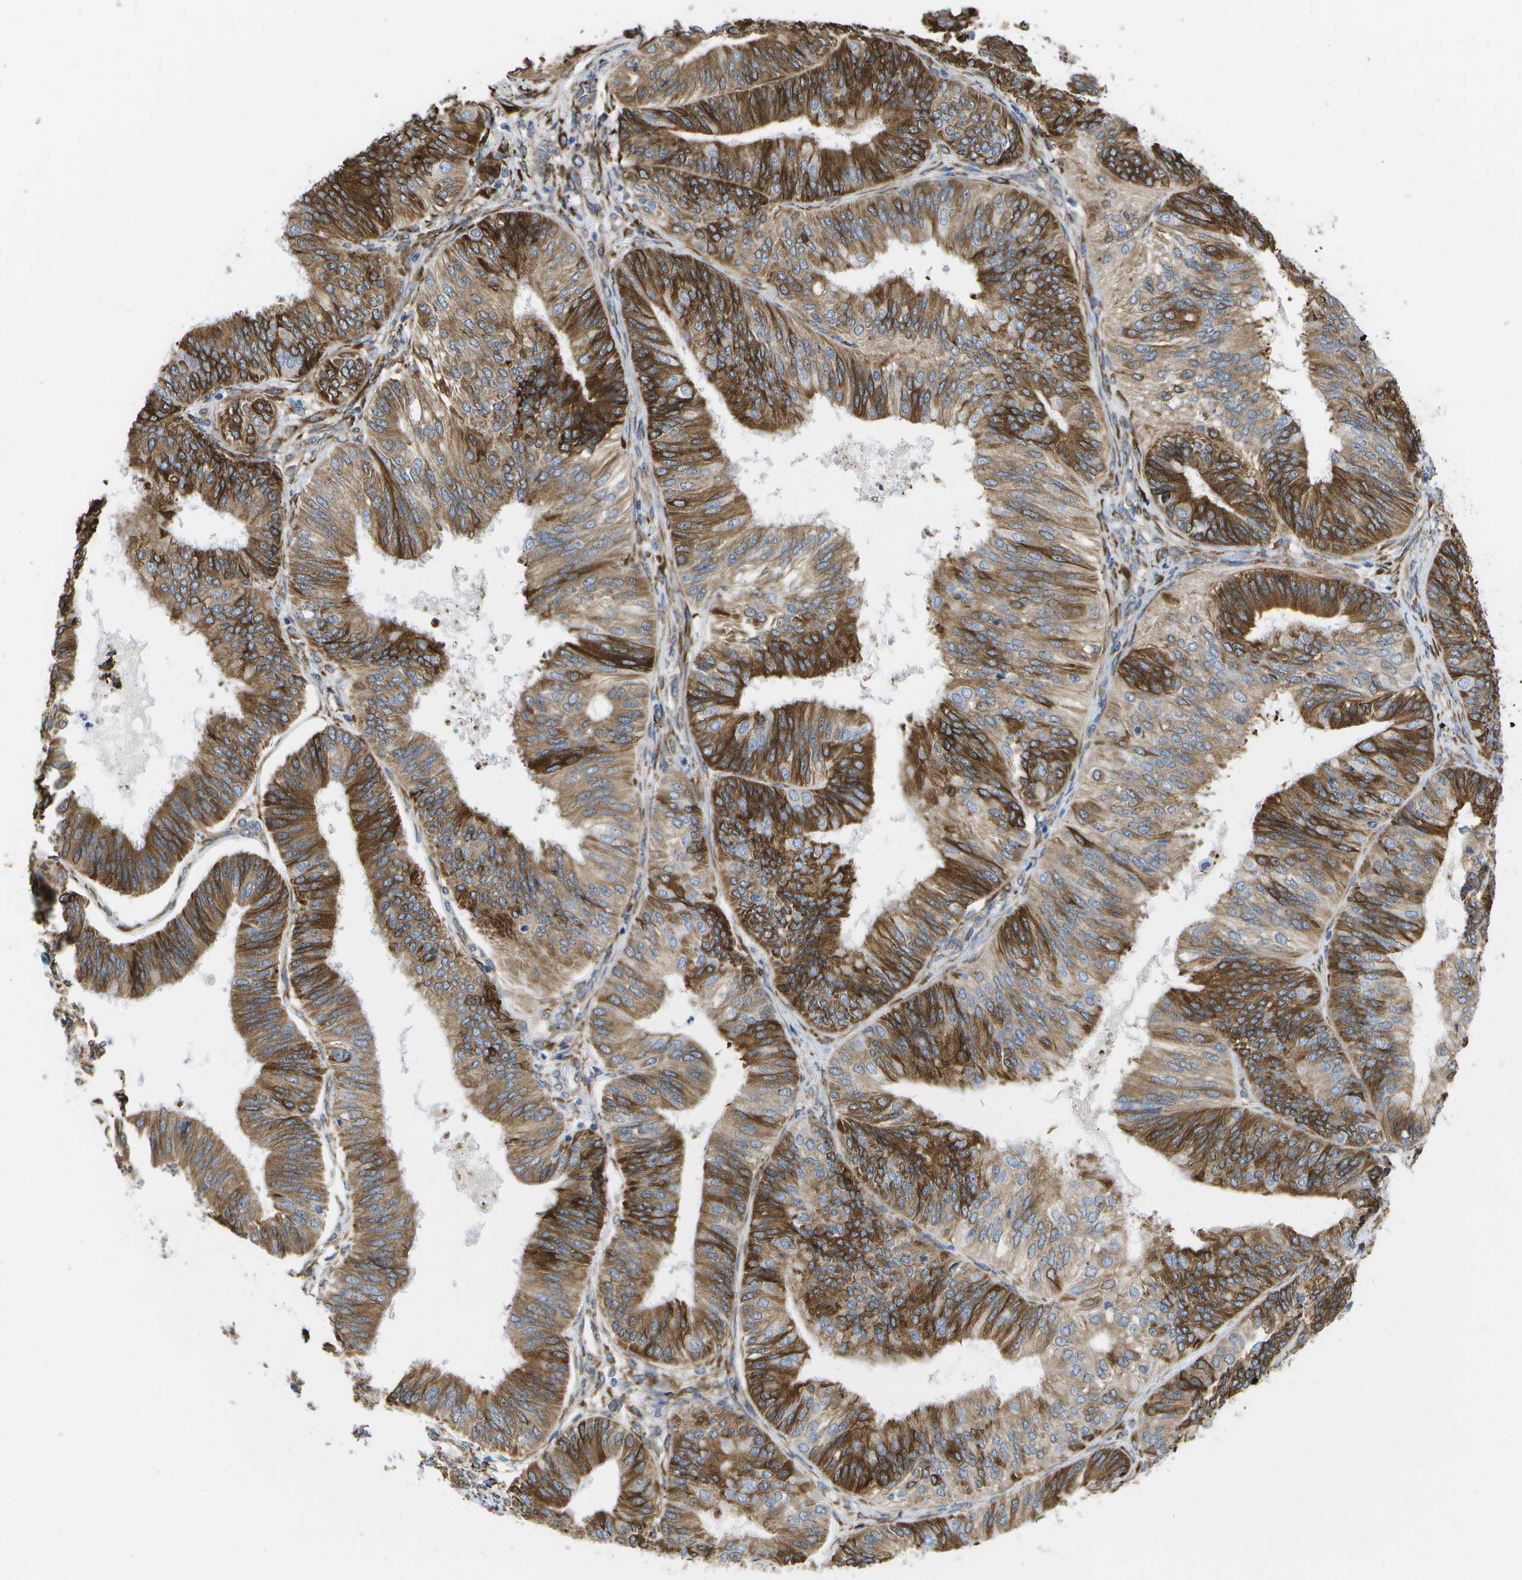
{"staining": {"intensity": "strong", "quantity": ">75%", "location": "cytoplasmic/membranous"}, "tissue": "endometrial cancer", "cell_type": "Tumor cells", "image_type": "cancer", "snomed": [{"axis": "morphology", "description": "Adenocarcinoma, NOS"}, {"axis": "topography", "description": "Endometrium"}], "caption": "Strong cytoplasmic/membranous protein staining is appreciated in approximately >75% of tumor cells in endometrial cancer.", "gene": "ZDHHC17", "patient": {"sex": "female", "age": 58}}